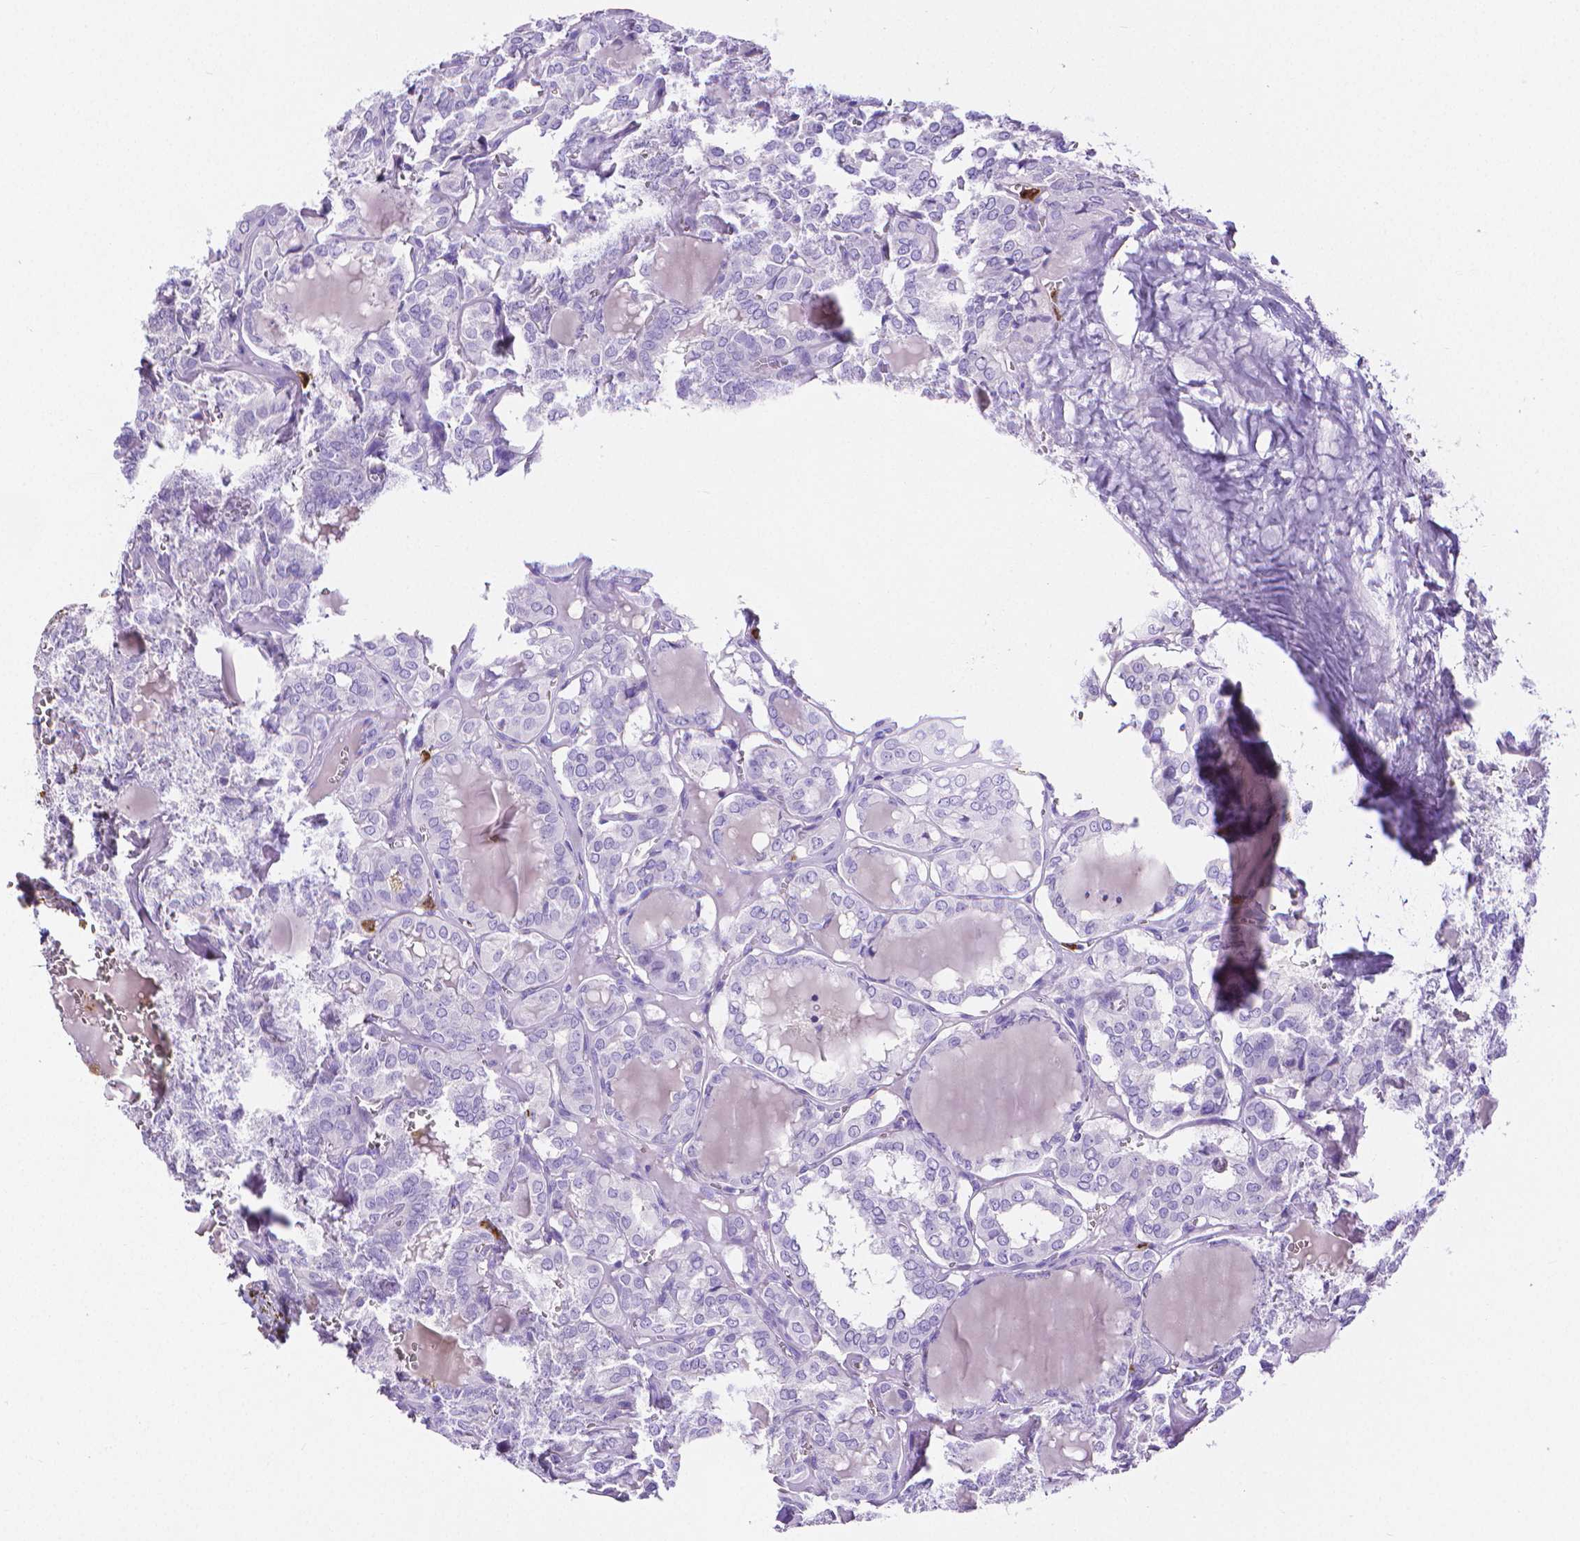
{"staining": {"intensity": "negative", "quantity": "none", "location": "none"}, "tissue": "thyroid cancer", "cell_type": "Tumor cells", "image_type": "cancer", "snomed": [{"axis": "morphology", "description": "Papillary adenocarcinoma, NOS"}, {"axis": "topography", "description": "Thyroid gland"}], "caption": "Immunohistochemistry histopathology image of neoplastic tissue: human thyroid papillary adenocarcinoma stained with DAB demonstrates no significant protein staining in tumor cells.", "gene": "MMP9", "patient": {"sex": "female", "age": 41}}